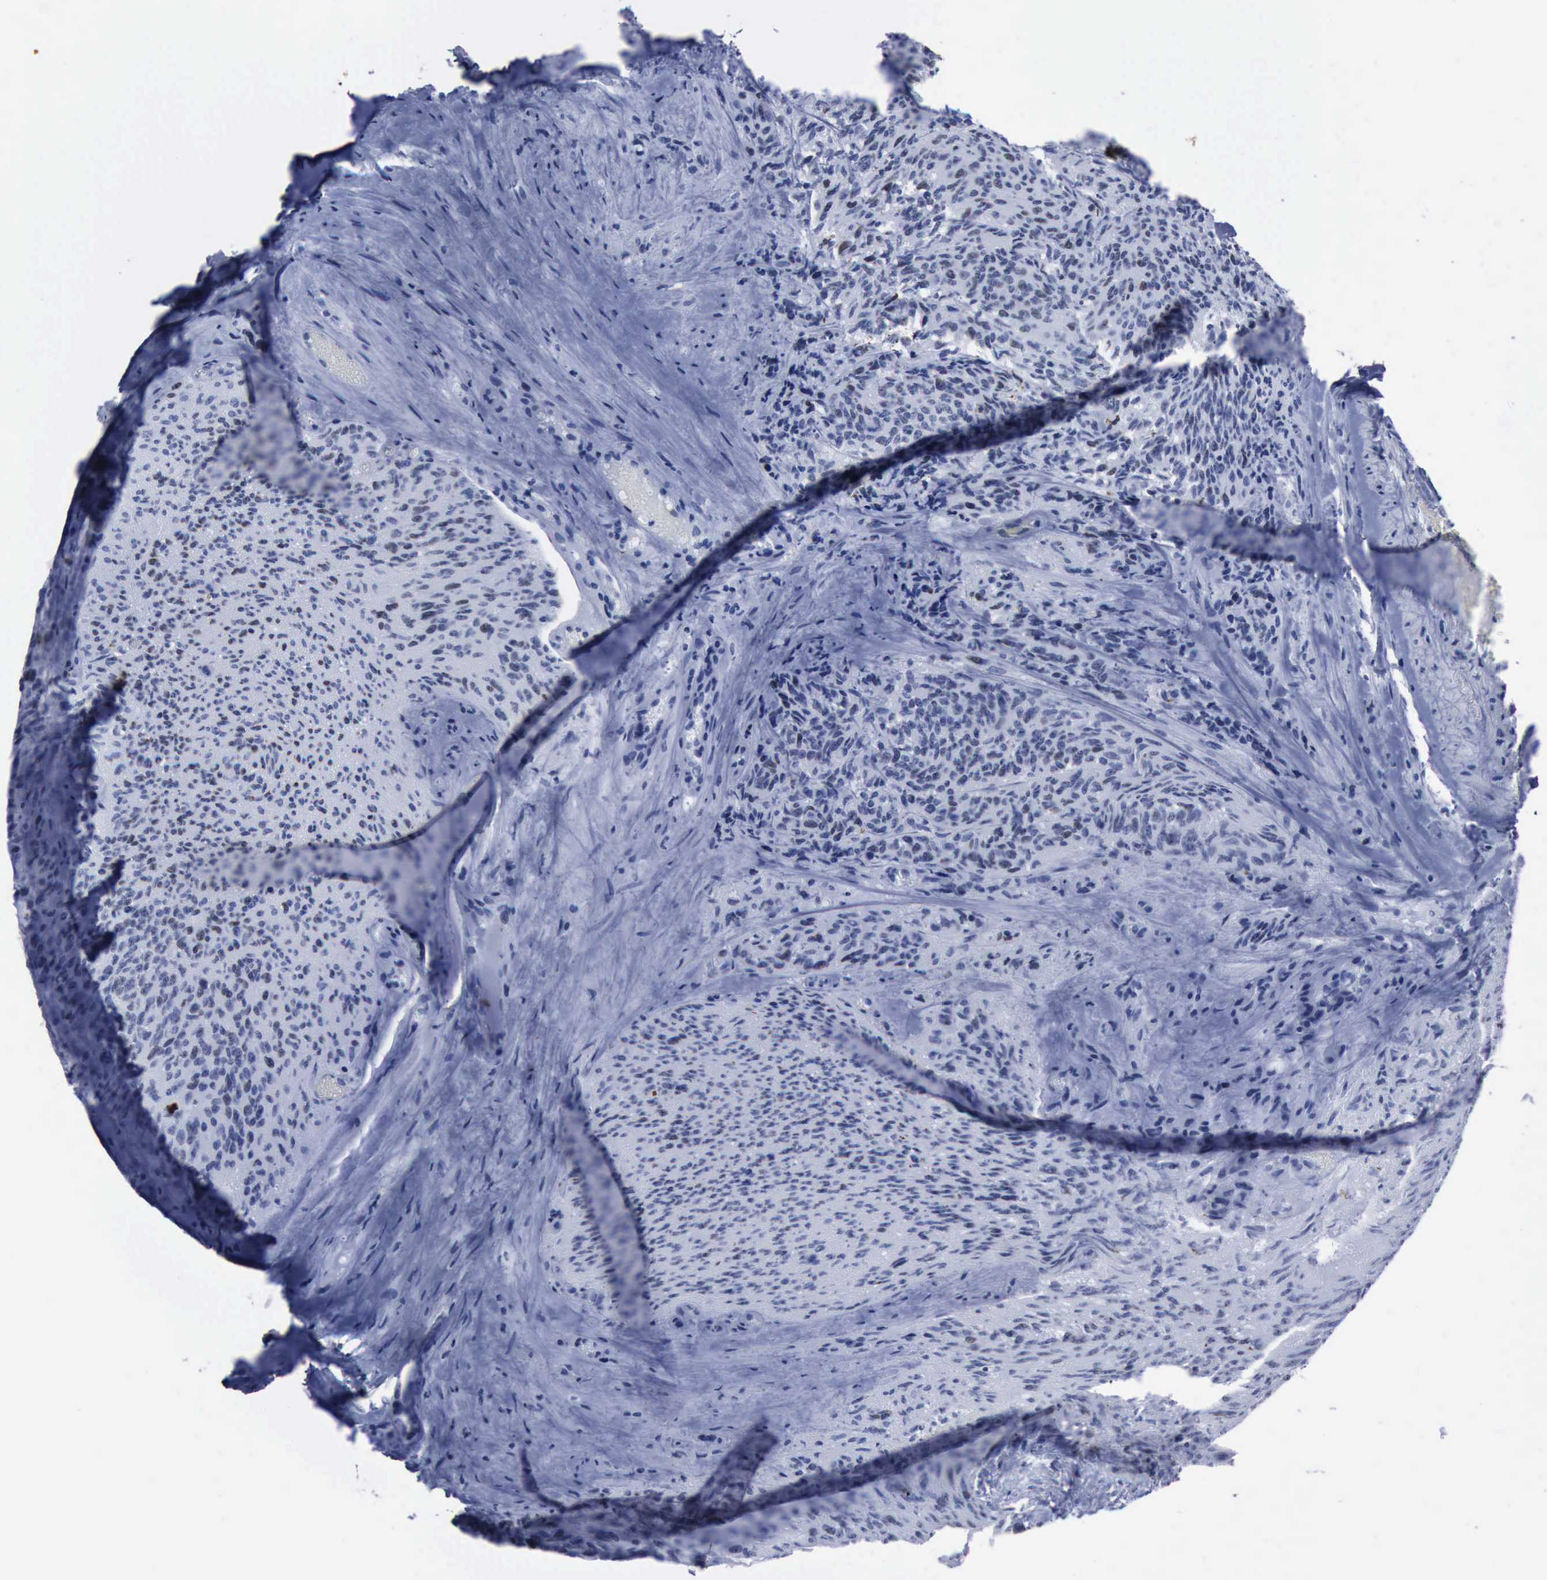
{"staining": {"intensity": "weak", "quantity": "25%-75%", "location": "nuclear"}, "tissue": "glioma", "cell_type": "Tumor cells", "image_type": "cancer", "snomed": [{"axis": "morphology", "description": "Glioma, malignant, High grade"}, {"axis": "topography", "description": "Brain"}], "caption": "About 25%-75% of tumor cells in glioma reveal weak nuclear protein staining as visualized by brown immunohistochemical staining.", "gene": "PCNA", "patient": {"sex": "male", "age": 36}}